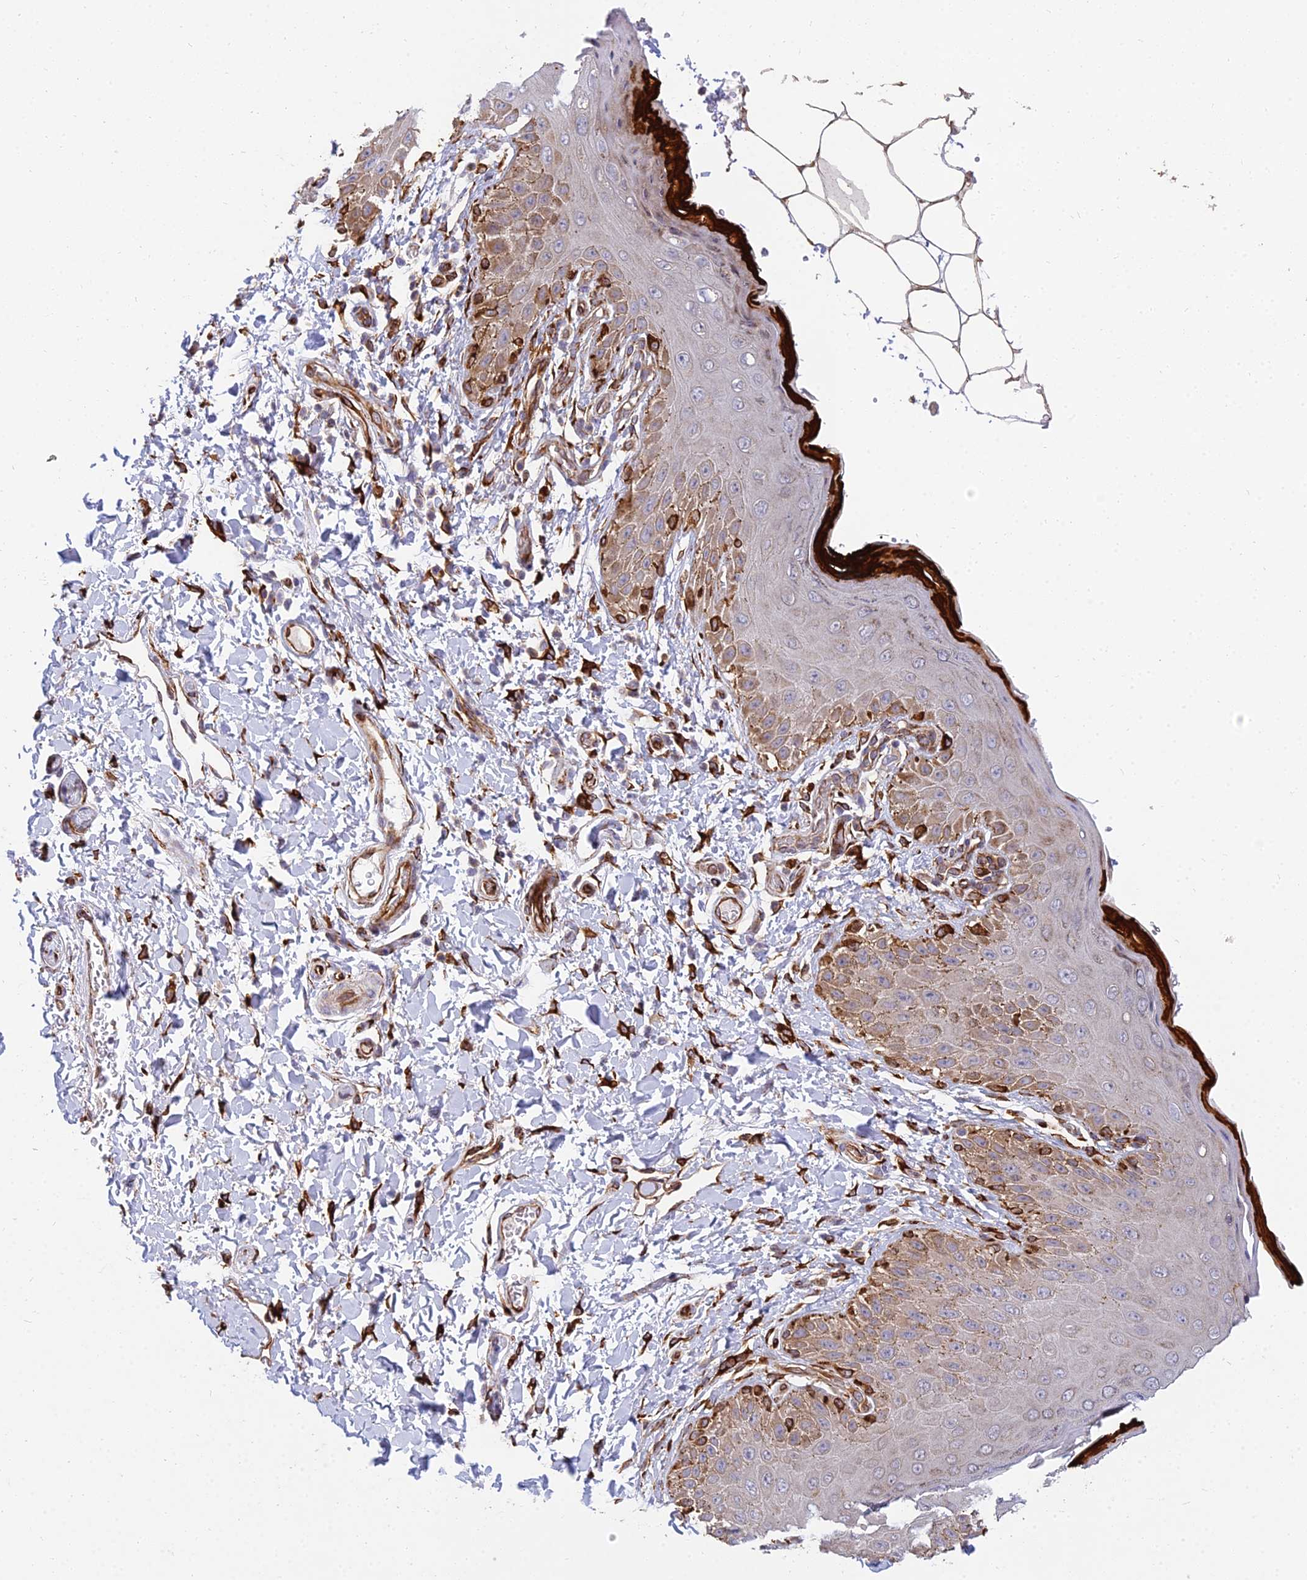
{"staining": {"intensity": "strong", "quantity": "<25%", "location": "cytoplasmic/membranous"}, "tissue": "skin", "cell_type": "Epidermal cells", "image_type": "normal", "snomed": [{"axis": "morphology", "description": "Normal tissue, NOS"}, {"axis": "topography", "description": "Anal"}], "caption": "Immunohistochemical staining of normal human skin reveals medium levels of strong cytoplasmic/membranous staining in approximately <25% of epidermal cells.", "gene": "NDUFAF7", "patient": {"sex": "male", "age": 44}}